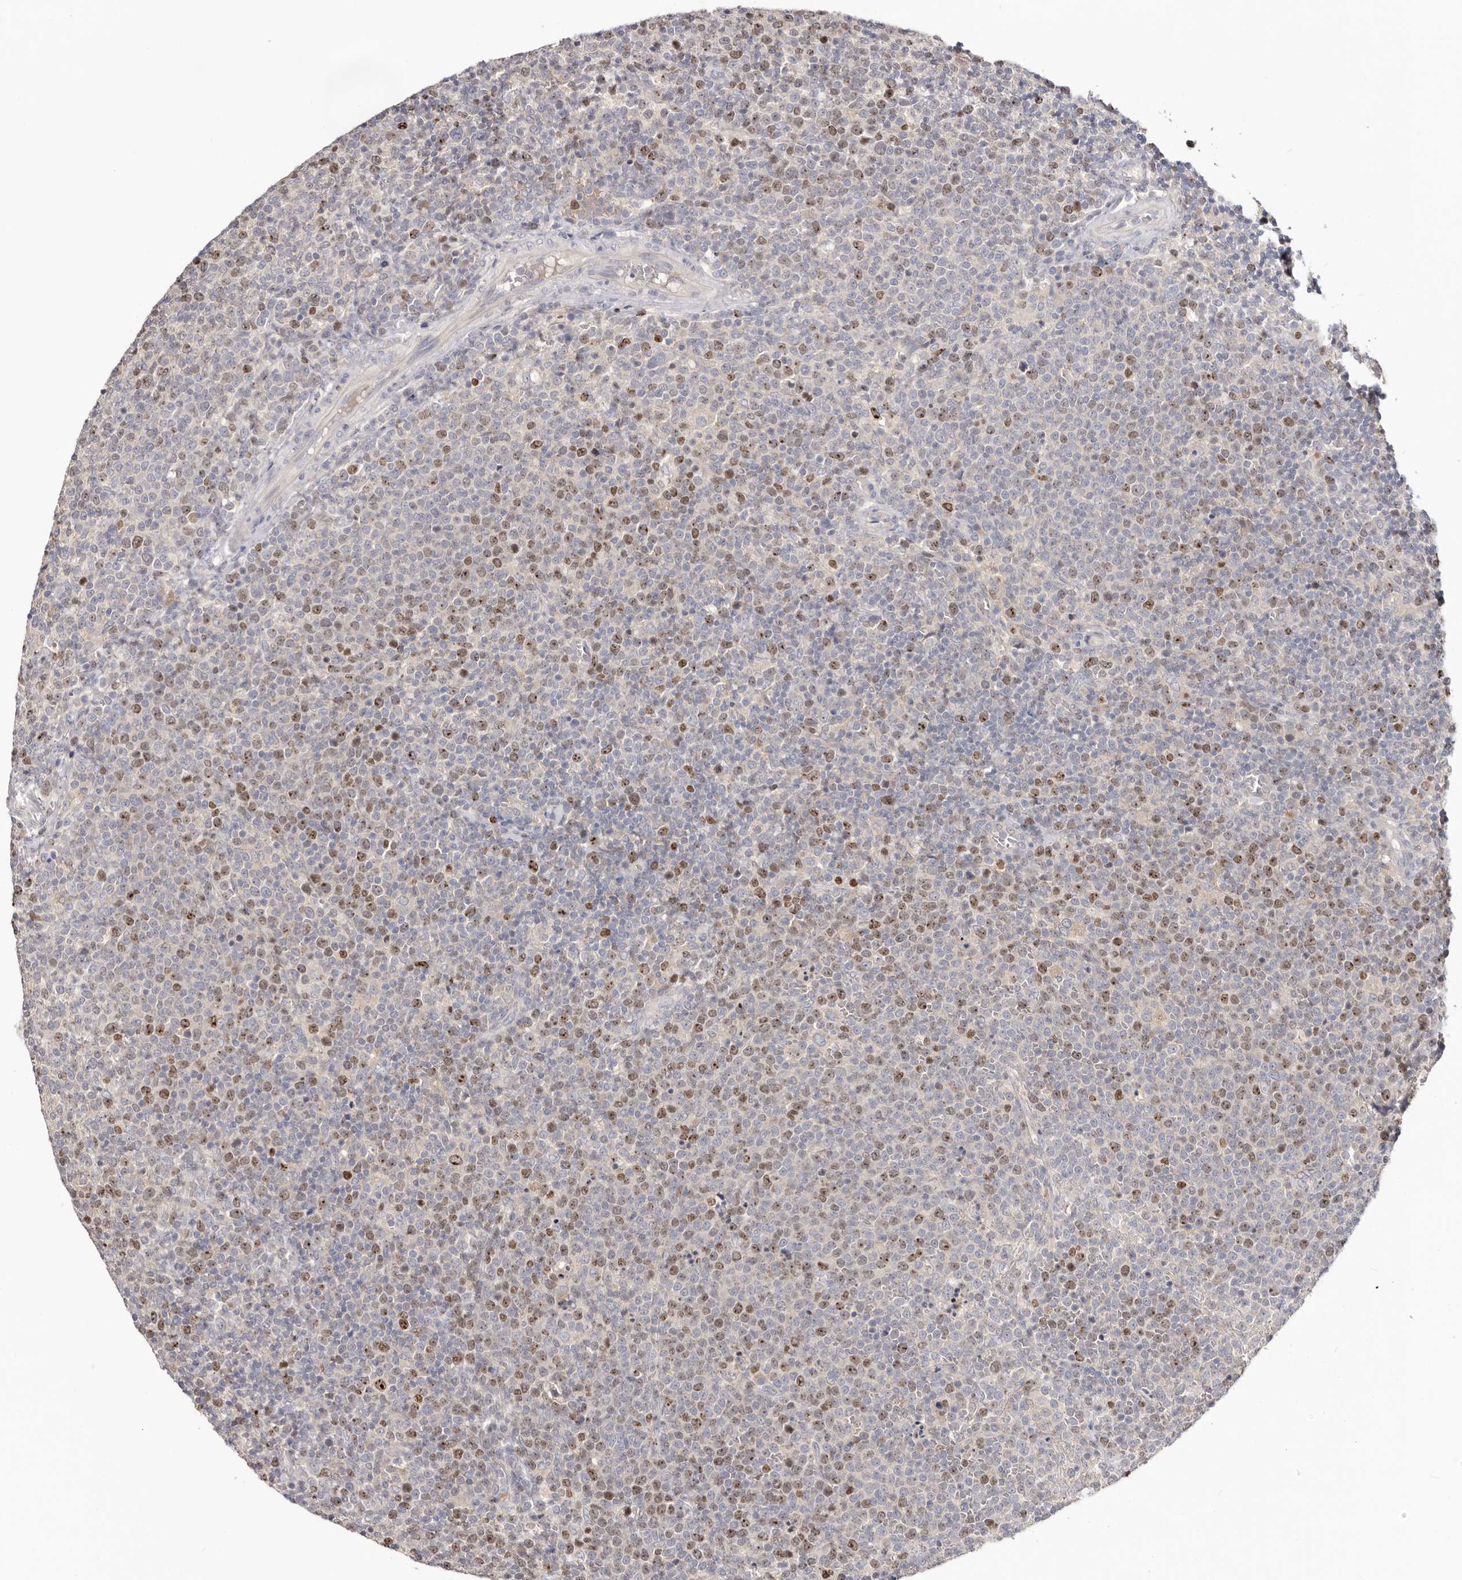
{"staining": {"intensity": "moderate", "quantity": "25%-75%", "location": "nuclear"}, "tissue": "lymphoma", "cell_type": "Tumor cells", "image_type": "cancer", "snomed": [{"axis": "morphology", "description": "Malignant lymphoma, non-Hodgkin's type, High grade"}, {"axis": "topography", "description": "Lymph node"}], "caption": "Tumor cells reveal medium levels of moderate nuclear staining in about 25%-75% of cells in lymphoma.", "gene": "CCDC190", "patient": {"sex": "male", "age": 61}}